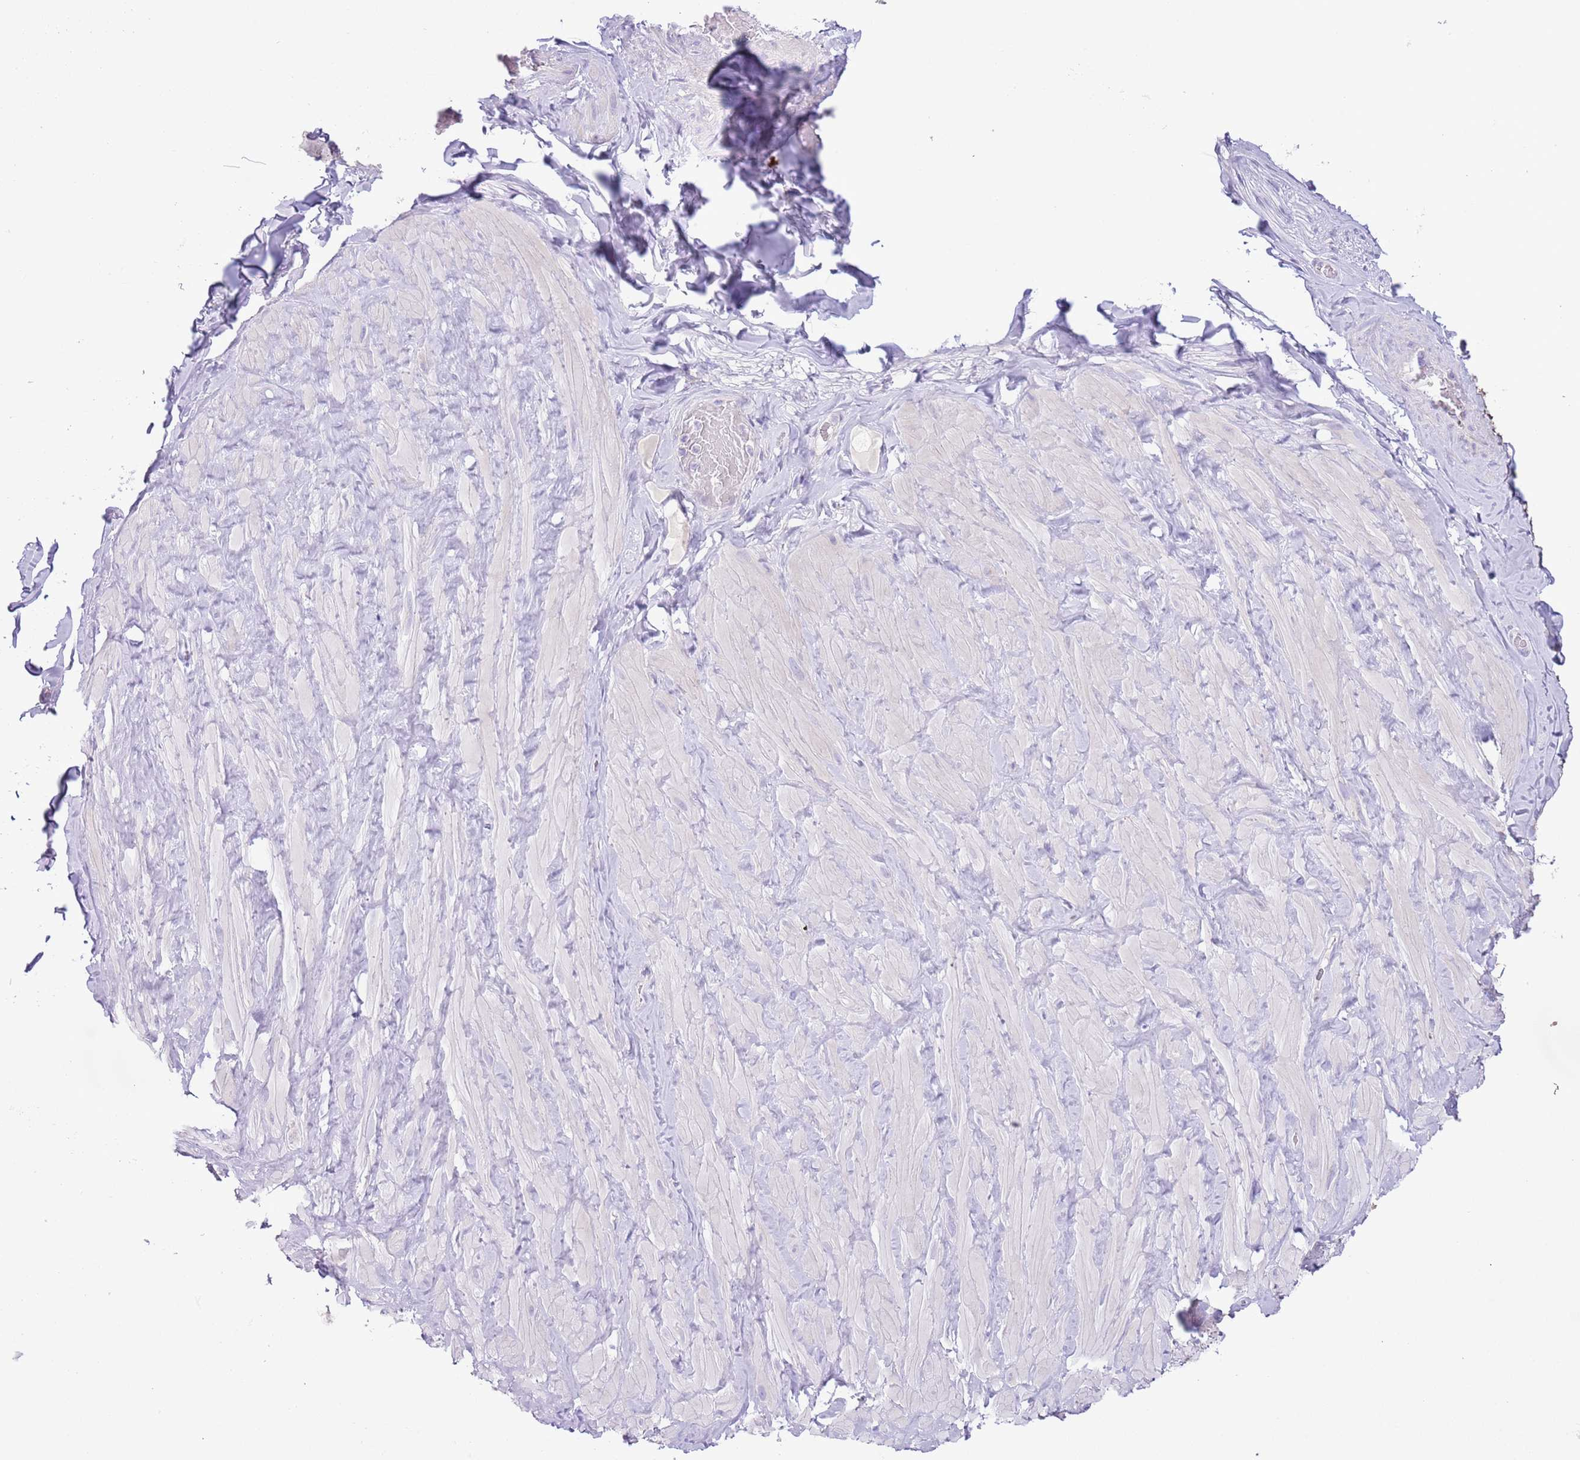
{"staining": {"intensity": "negative", "quantity": "none", "location": "none"}, "tissue": "adipose tissue", "cell_type": "Adipocytes", "image_type": "normal", "snomed": [{"axis": "morphology", "description": "Normal tissue, NOS"}, {"axis": "topography", "description": "Soft tissue"}, {"axis": "topography", "description": "Vascular tissue"}], "caption": "Immunohistochemistry (IHC) histopathology image of normal adipose tissue: human adipose tissue stained with DAB reveals no significant protein expression in adipocytes.", "gene": "ZNF697", "patient": {"sex": "male", "age": 41}}